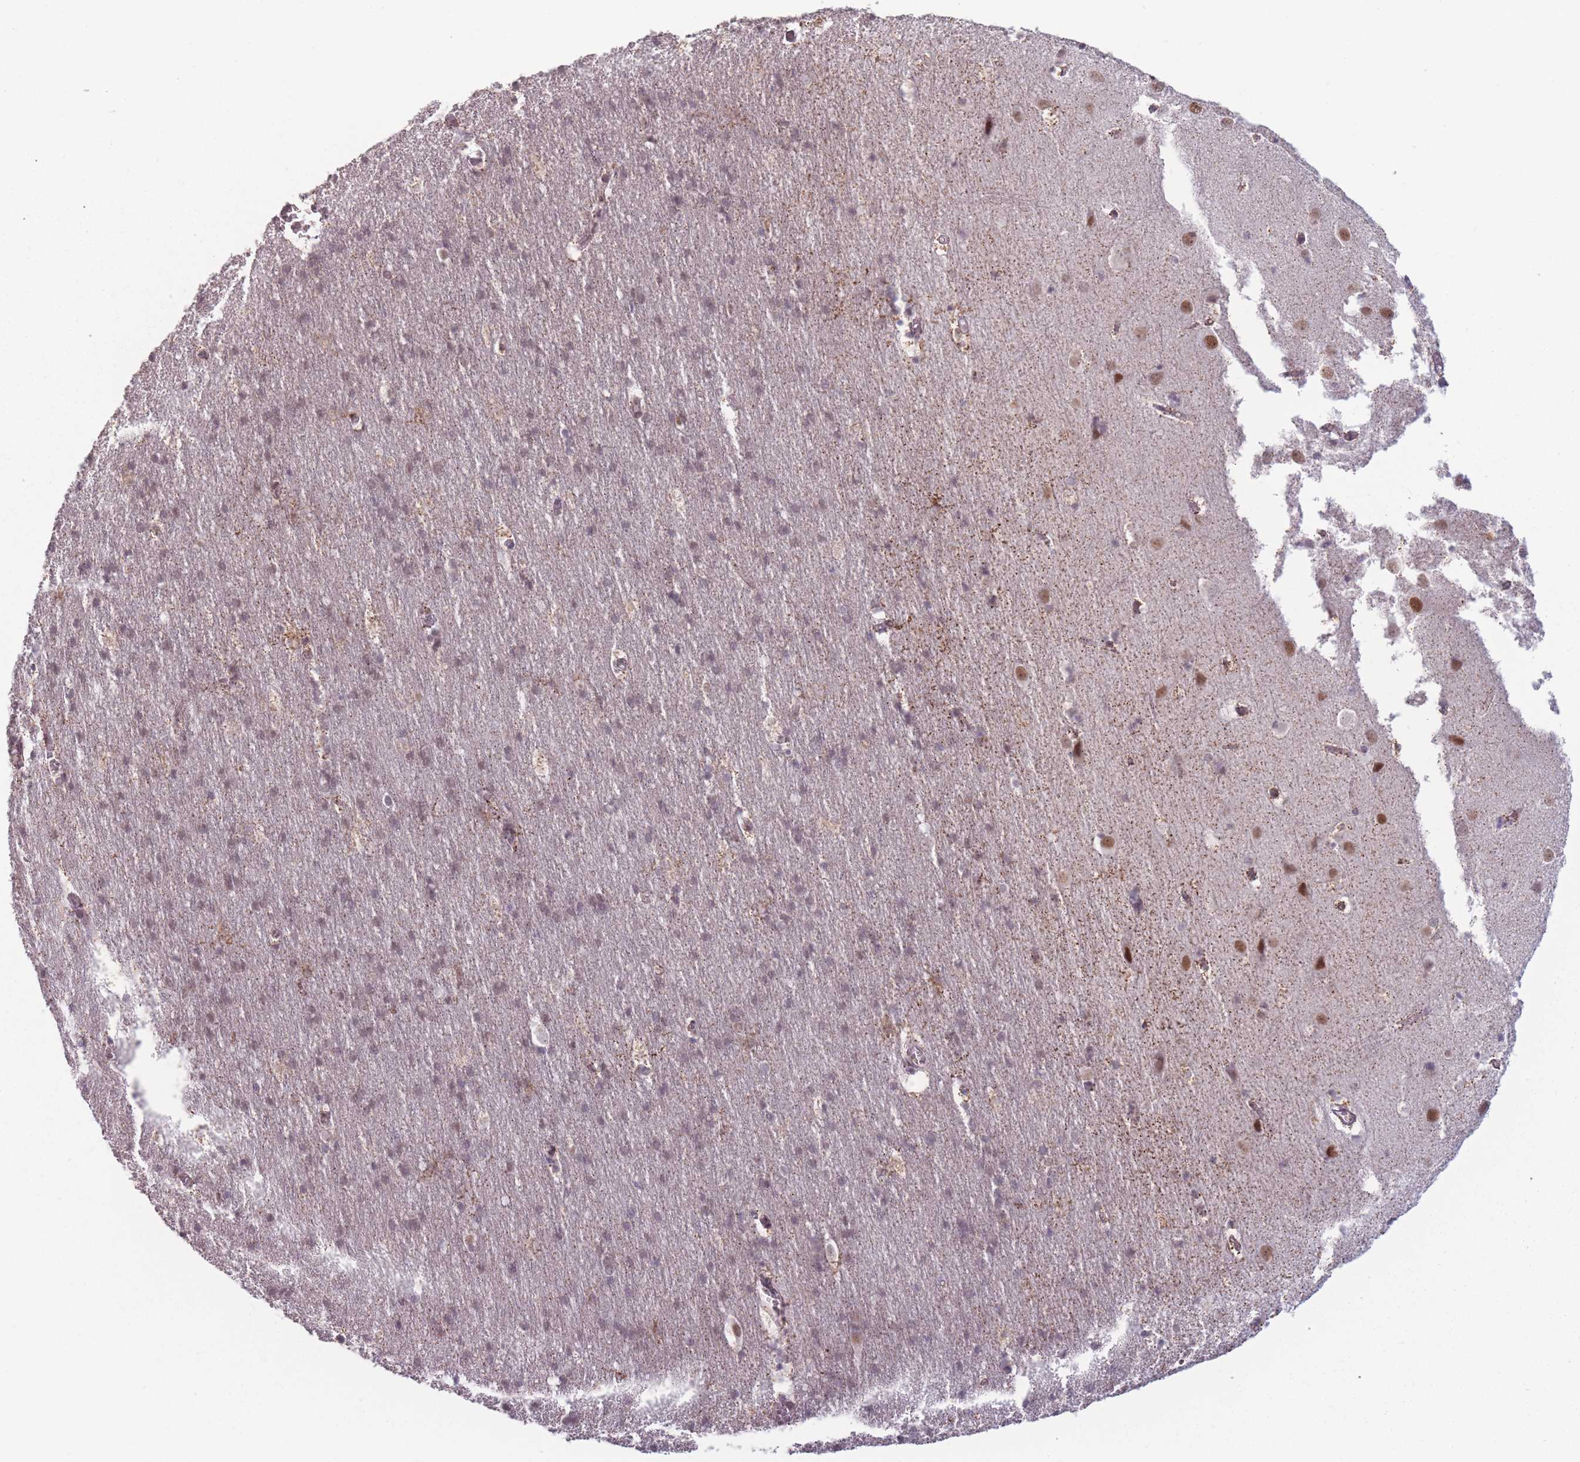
{"staining": {"intensity": "moderate", "quantity": ">75%", "location": "cytoplasmic/membranous"}, "tissue": "cerebral cortex", "cell_type": "Endothelial cells", "image_type": "normal", "snomed": [{"axis": "morphology", "description": "Normal tissue, NOS"}, {"axis": "topography", "description": "Cerebral cortex"}], "caption": "Cerebral cortex stained with DAB immunohistochemistry displays medium levels of moderate cytoplasmic/membranous staining in about >75% of endothelial cells.", "gene": "OR10C1", "patient": {"sex": "male", "age": 54}}